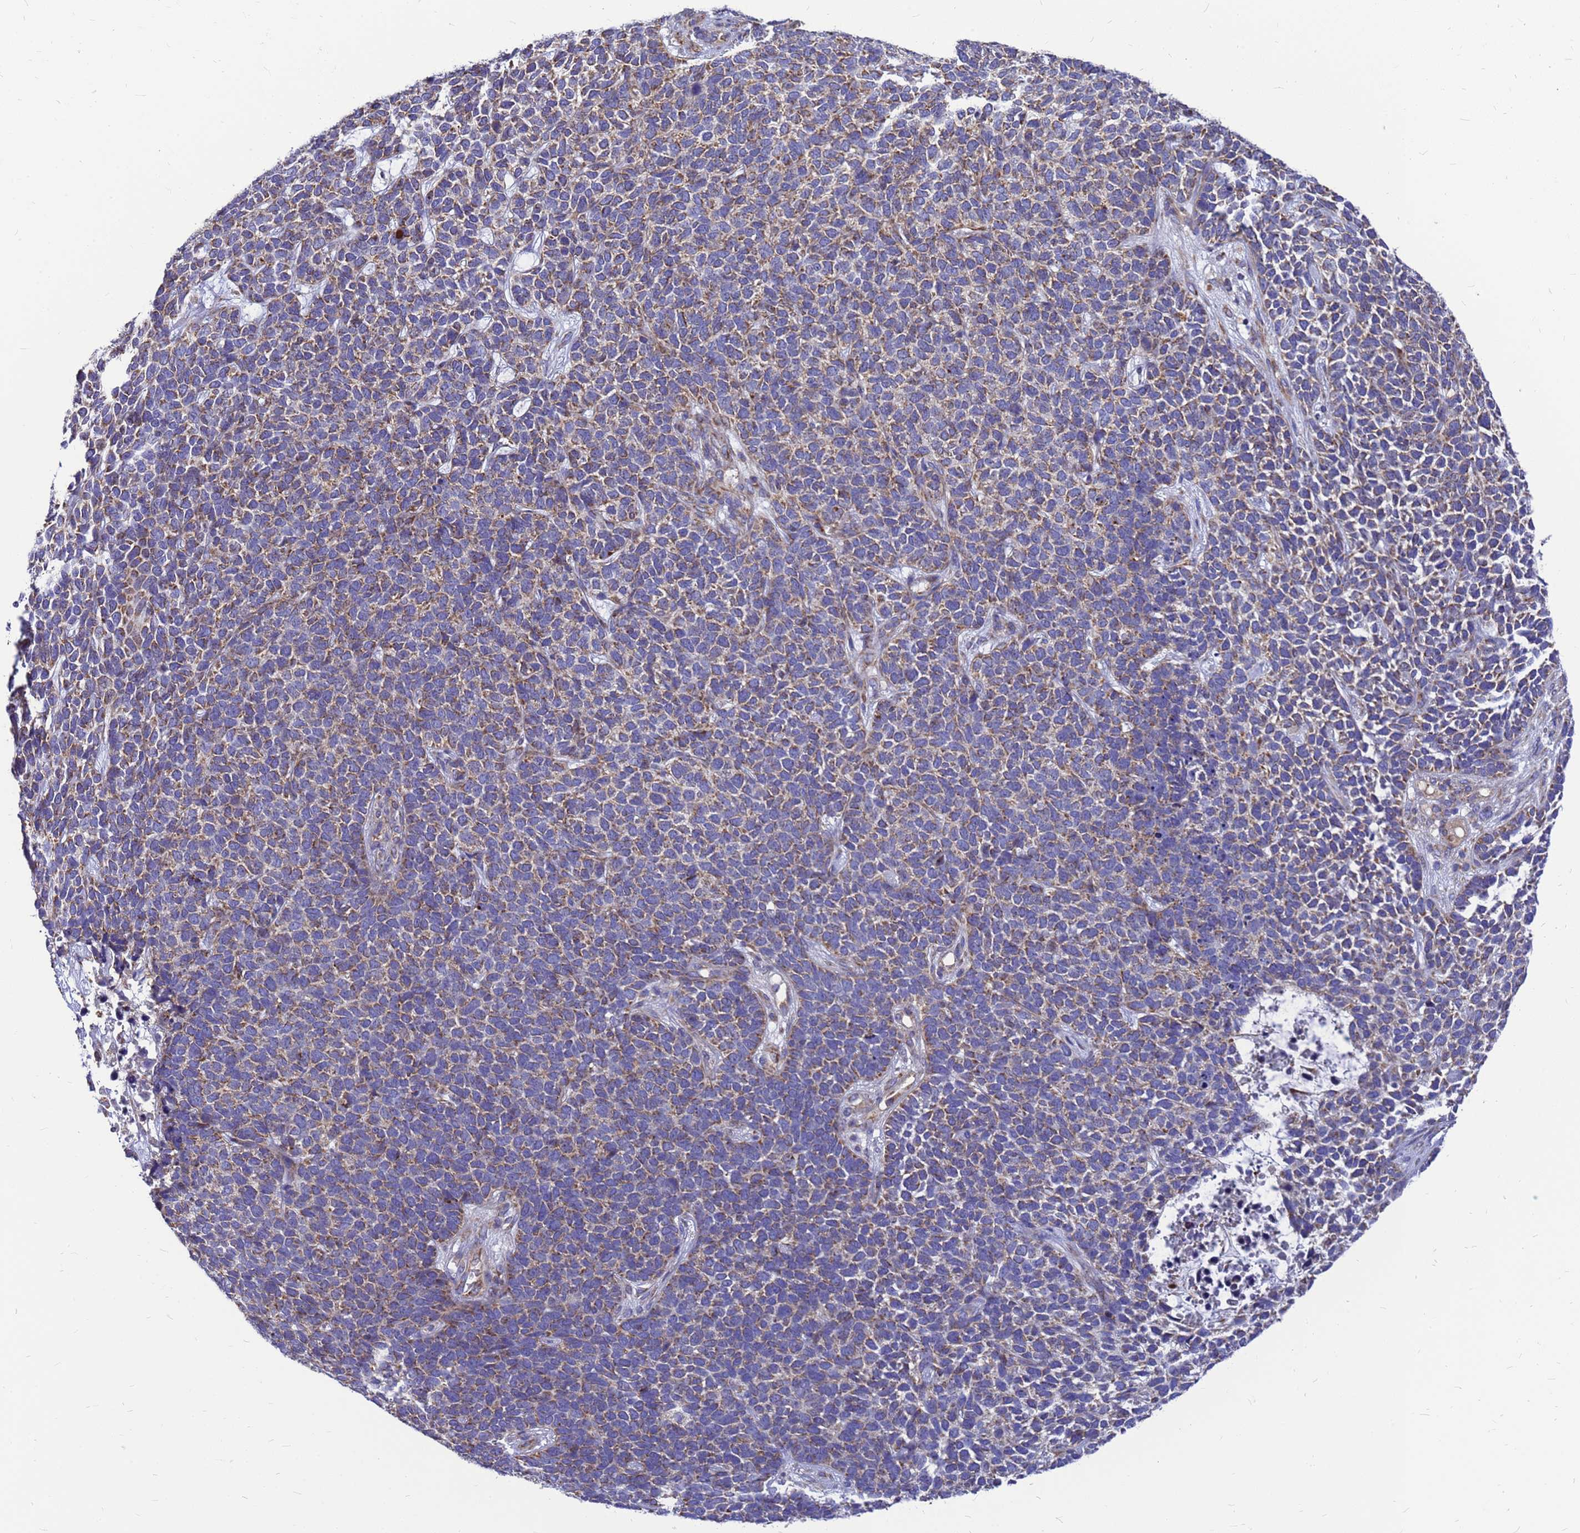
{"staining": {"intensity": "weak", "quantity": ">75%", "location": "cytoplasmic/membranous"}, "tissue": "skin cancer", "cell_type": "Tumor cells", "image_type": "cancer", "snomed": [{"axis": "morphology", "description": "Basal cell carcinoma"}, {"axis": "topography", "description": "Skin"}], "caption": "Skin cancer tissue exhibits weak cytoplasmic/membranous expression in approximately >75% of tumor cells, visualized by immunohistochemistry. The staining was performed using DAB (3,3'-diaminobenzidine), with brown indicating positive protein expression. Nuclei are stained blue with hematoxylin.", "gene": "CMC4", "patient": {"sex": "female", "age": 84}}